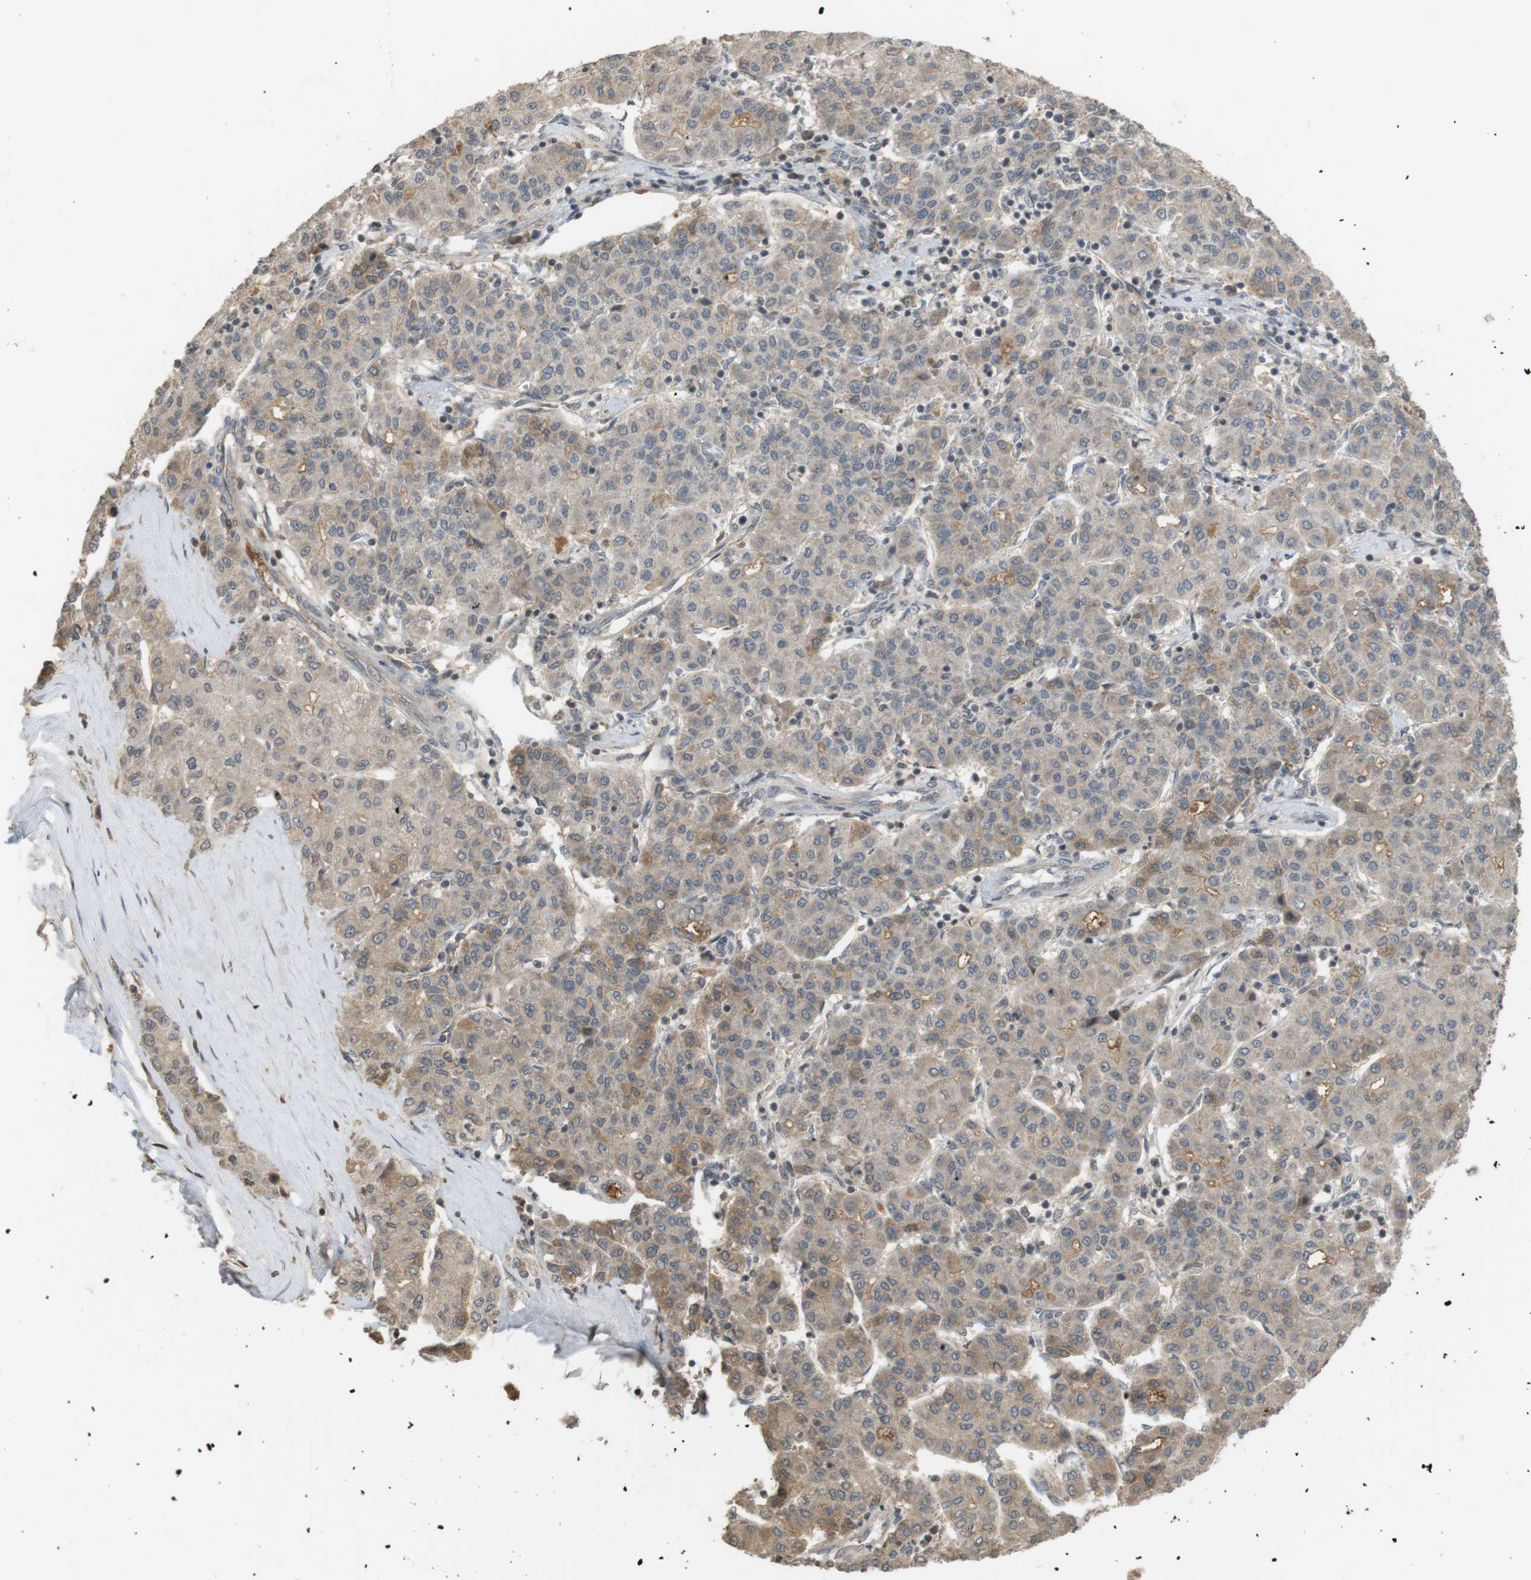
{"staining": {"intensity": "weak", "quantity": ">75%", "location": "cytoplasmic/membranous"}, "tissue": "liver cancer", "cell_type": "Tumor cells", "image_type": "cancer", "snomed": [{"axis": "morphology", "description": "Carcinoma, Hepatocellular, NOS"}, {"axis": "topography", "description": "Liver"}], "caption": "Protein expression by immunohistochemistry demonstrates weak cytoplasmic/membranous expression in approximately >75% of tumor cells in hepatocellular carcinoma (liver).", "gene": "SRR", "patient": {"sex": "male", "age": 65}}